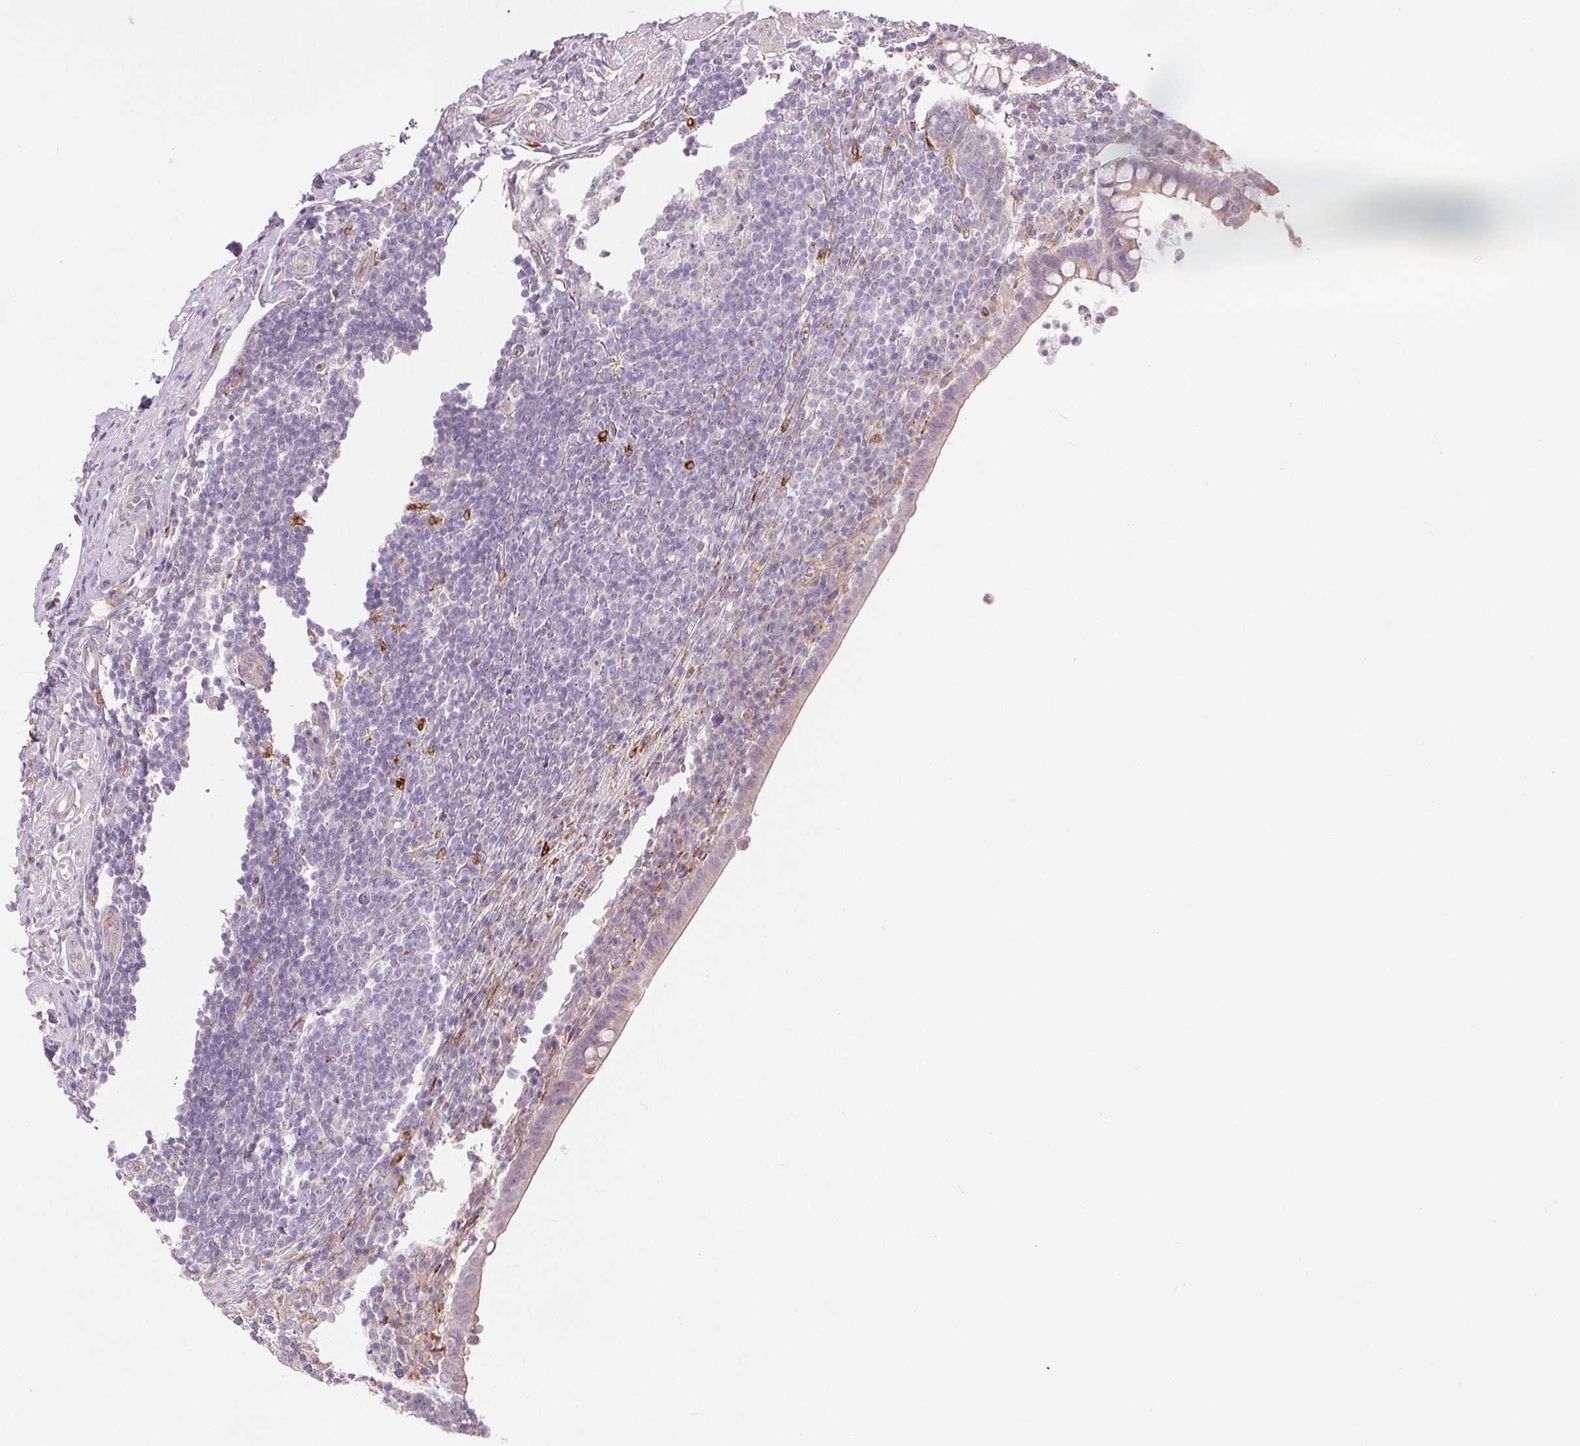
{"staining": {"intensity": "weak", "quantity": "25%-75%", "location": "cytoplasmic/membranous"}, "tissue": "appendix", "cell_type": "Glandular cells", "image_type": "normal", "snomed": [{"axis": "morphology", "description": "Normal tissue, NOS"}, {"axis": "topography", "description": "Appendix"}], "caption": "Glandular cells reveal low levels of weak cytoplasmic/membranous staining in about 25%-75% of cells in normal human appendix.", "gene": "METTL17", "patient": {"sex": "female", "age": 56}}